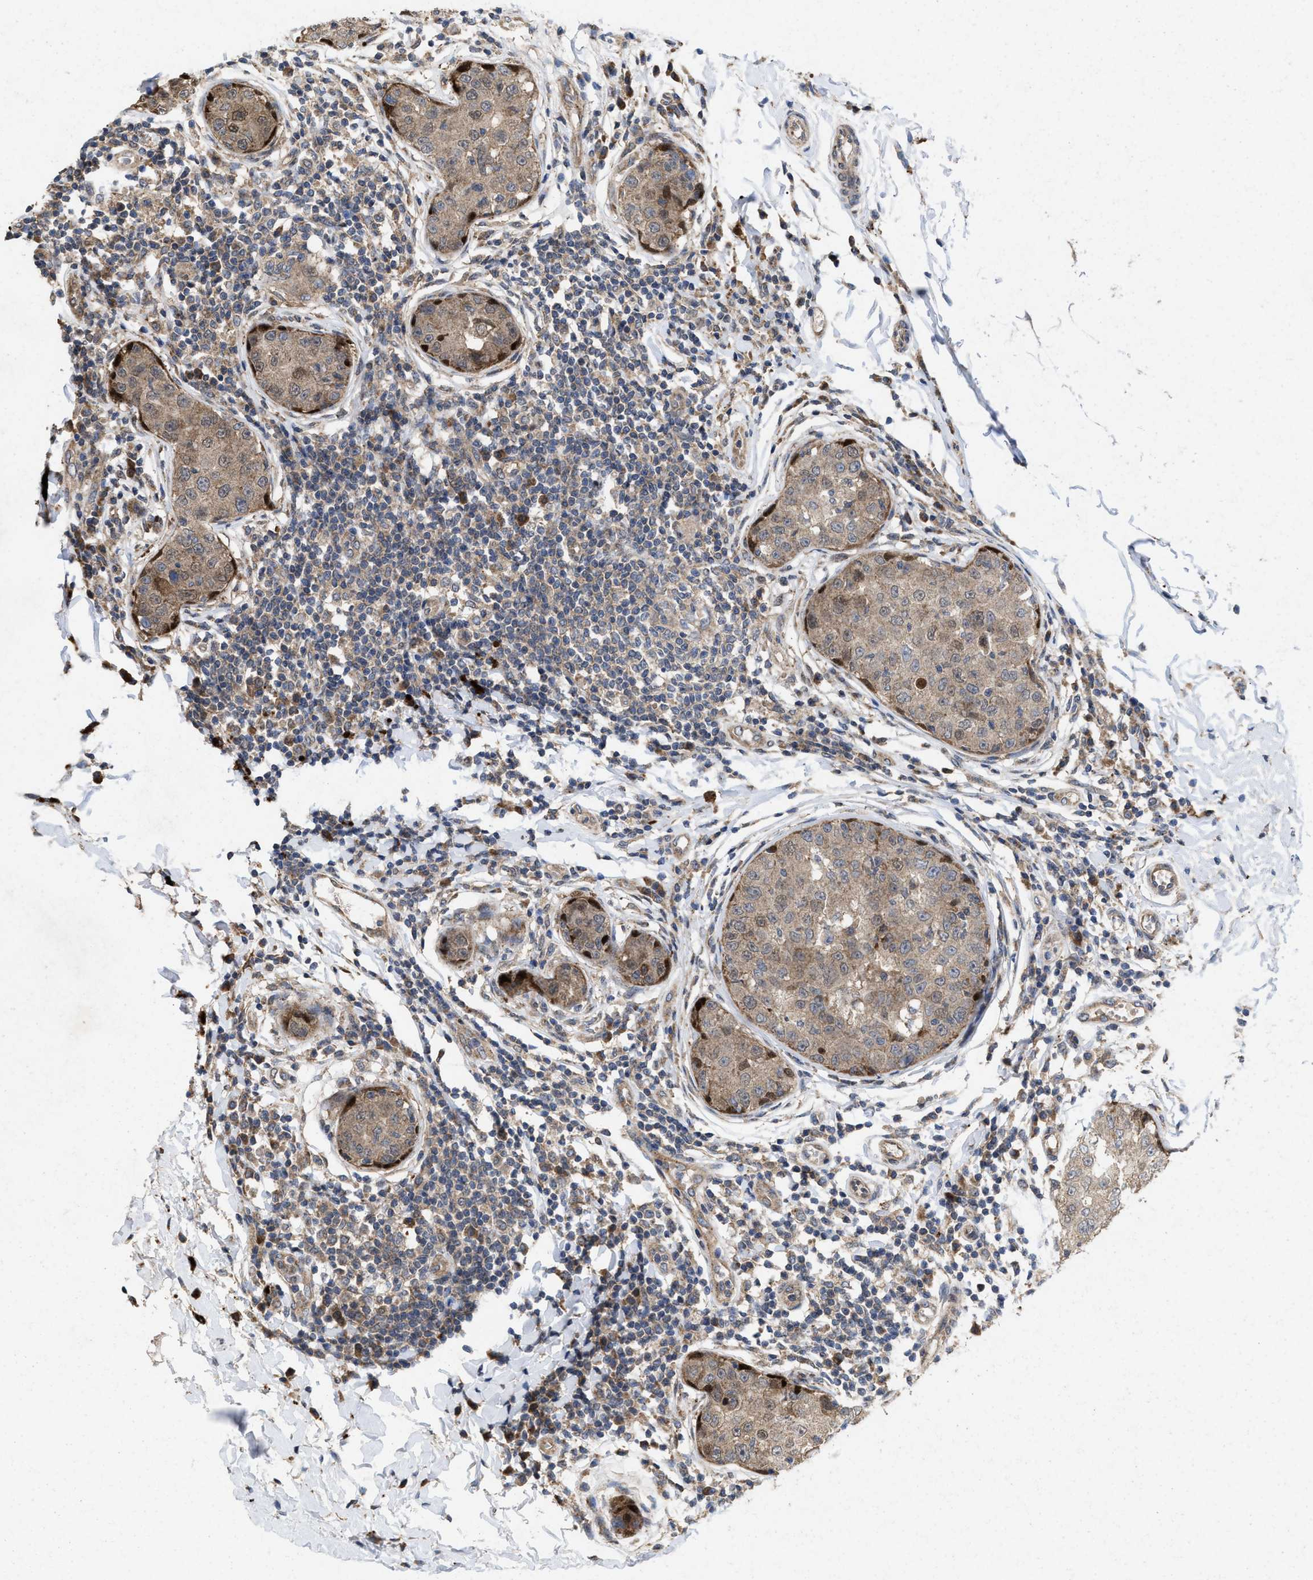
{"staining": {"intensity": "weak", "quantity": "25%-75%", "location": "cytoplasmic/membranous"}, "tissue": "breast cancer", "cell_type": "Tumor cells", "image_type": "cancer", "snomed": [{"axis": "morphology", "description": "Duct carcinoma"}, {"axis": "topography", "description": "Breast"}], "caption": "Human infiltrating ductal carcinoma (breast) stained with a protein marker reveals weak staining in tumor cells.", "gene": "MSI2", "patient": {"sex": "female", "age": 27}}